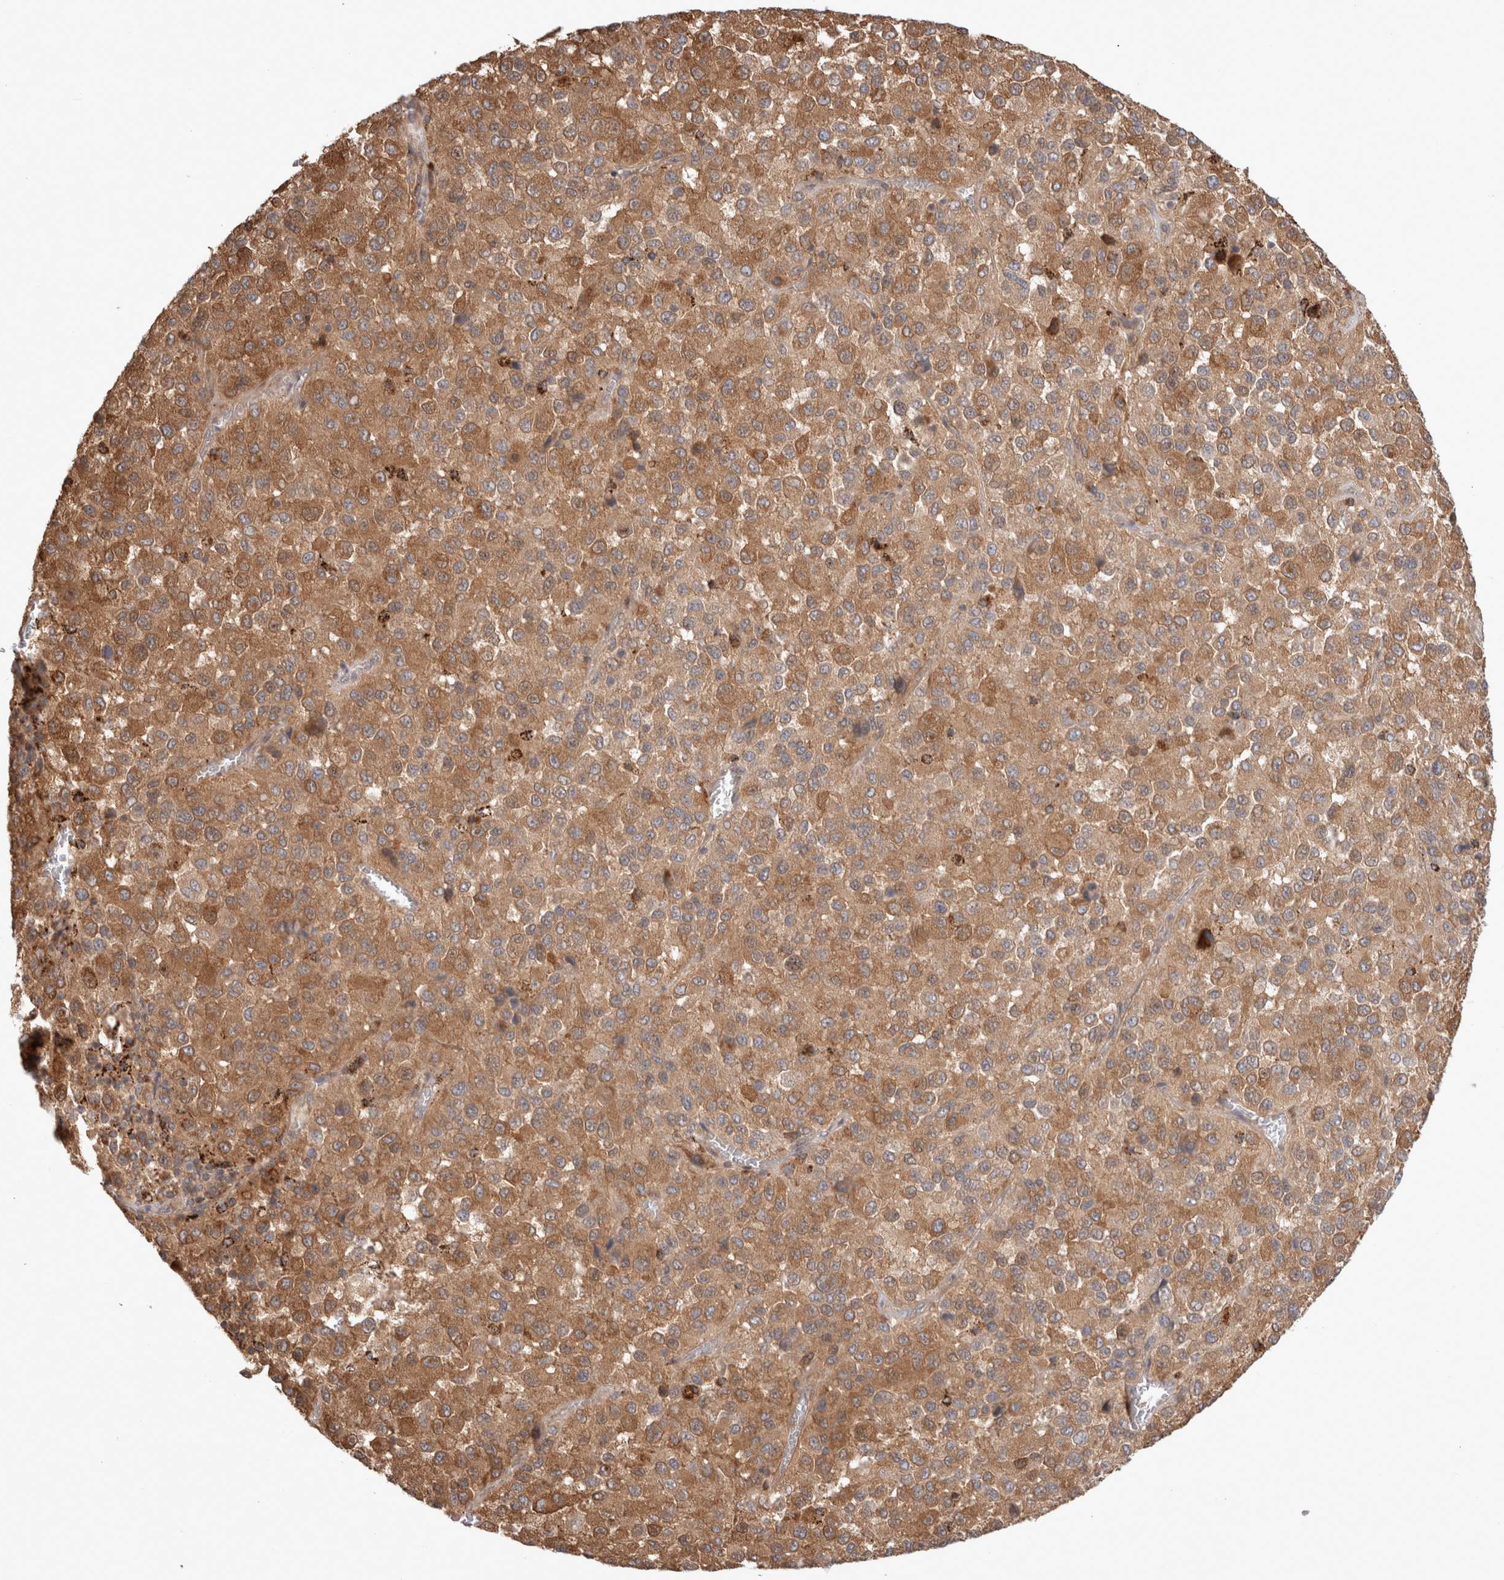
{"staining": {"intensity": "moderate", "quantity": ">75%", "location": "cytoplasmic/membranous"}, "tissue": "melanoma", "cell_type": "Tumor cells", "image_type": "cancer", "snomed": [{"axis": "morphology", "description": "Malignant melanoma, Metastatic site"}, {"axis": "topography", "description": "Lung"}], "caption": "Approximately >75% of tumor cells in human malignant melanoma (metastatic site) display moderate cytoplasmic/membranous protein expression as visualized by brown immunohistochemical staining.", "gene": "HROB", "patient": {"sex": "male", "age": 64}}